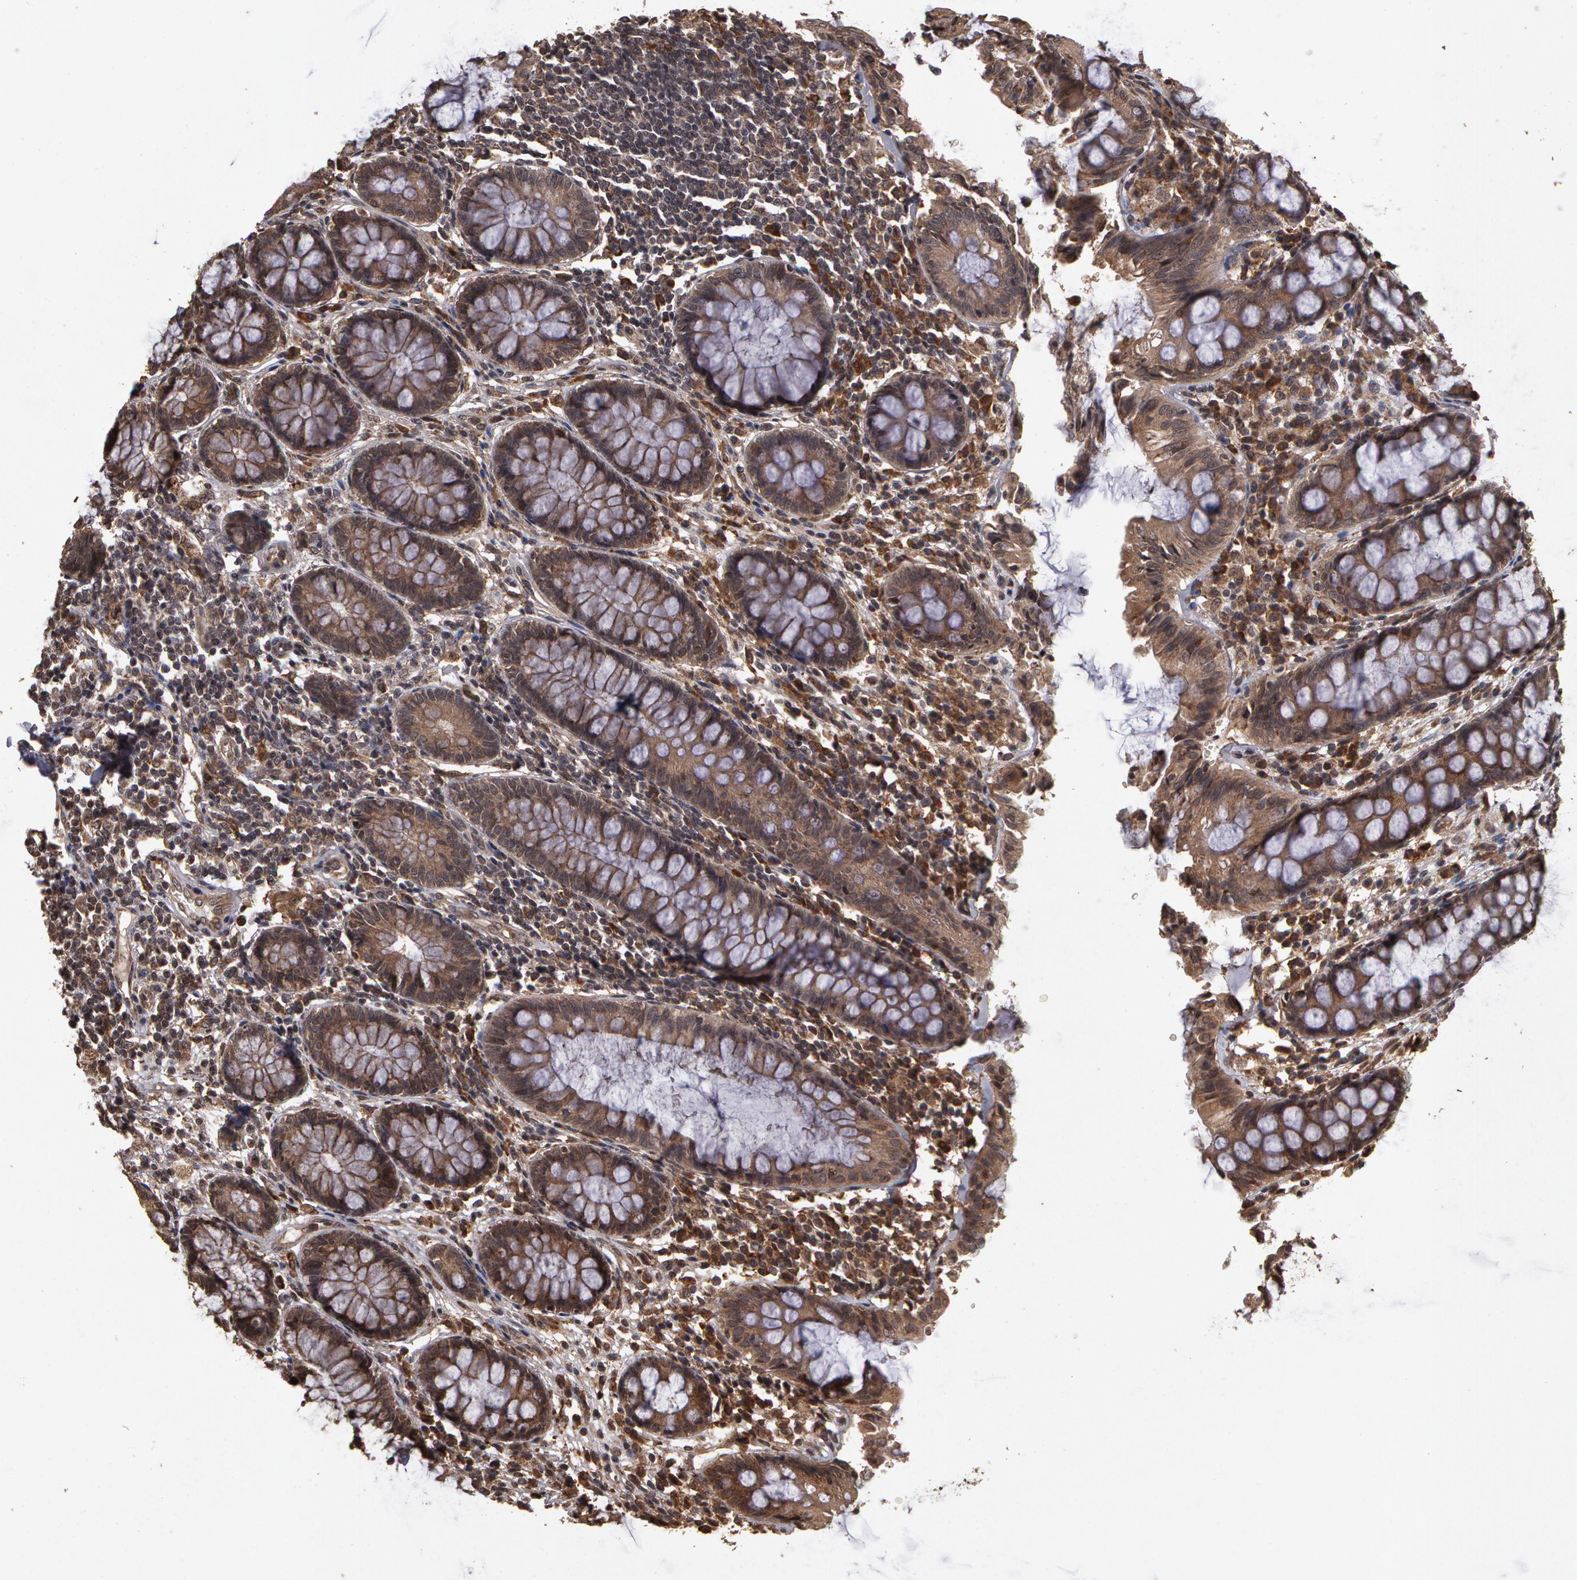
{"staining": {"intensity": "moderate", "quantity": ">75%", "location": "cytoplasmic/membranous"}, "tissue": "rectum", "cell_type": "Glandular cells", "image_type": "normal", "snomed": [{"axis": "morphology", "description": "Normal tissue, NOS"}, {"axis": "topography", "description": "Rectum"}], "caption": "DAB (3,3'-diaminobenzidine) immunohistochemical staining of unremarkable human rectum shows moderate cytoplasmic/membranous protein positivity in approximately >75% of glandular cells.", "gene": "CALR", "patient": {"sex": "female", "age": 66}}